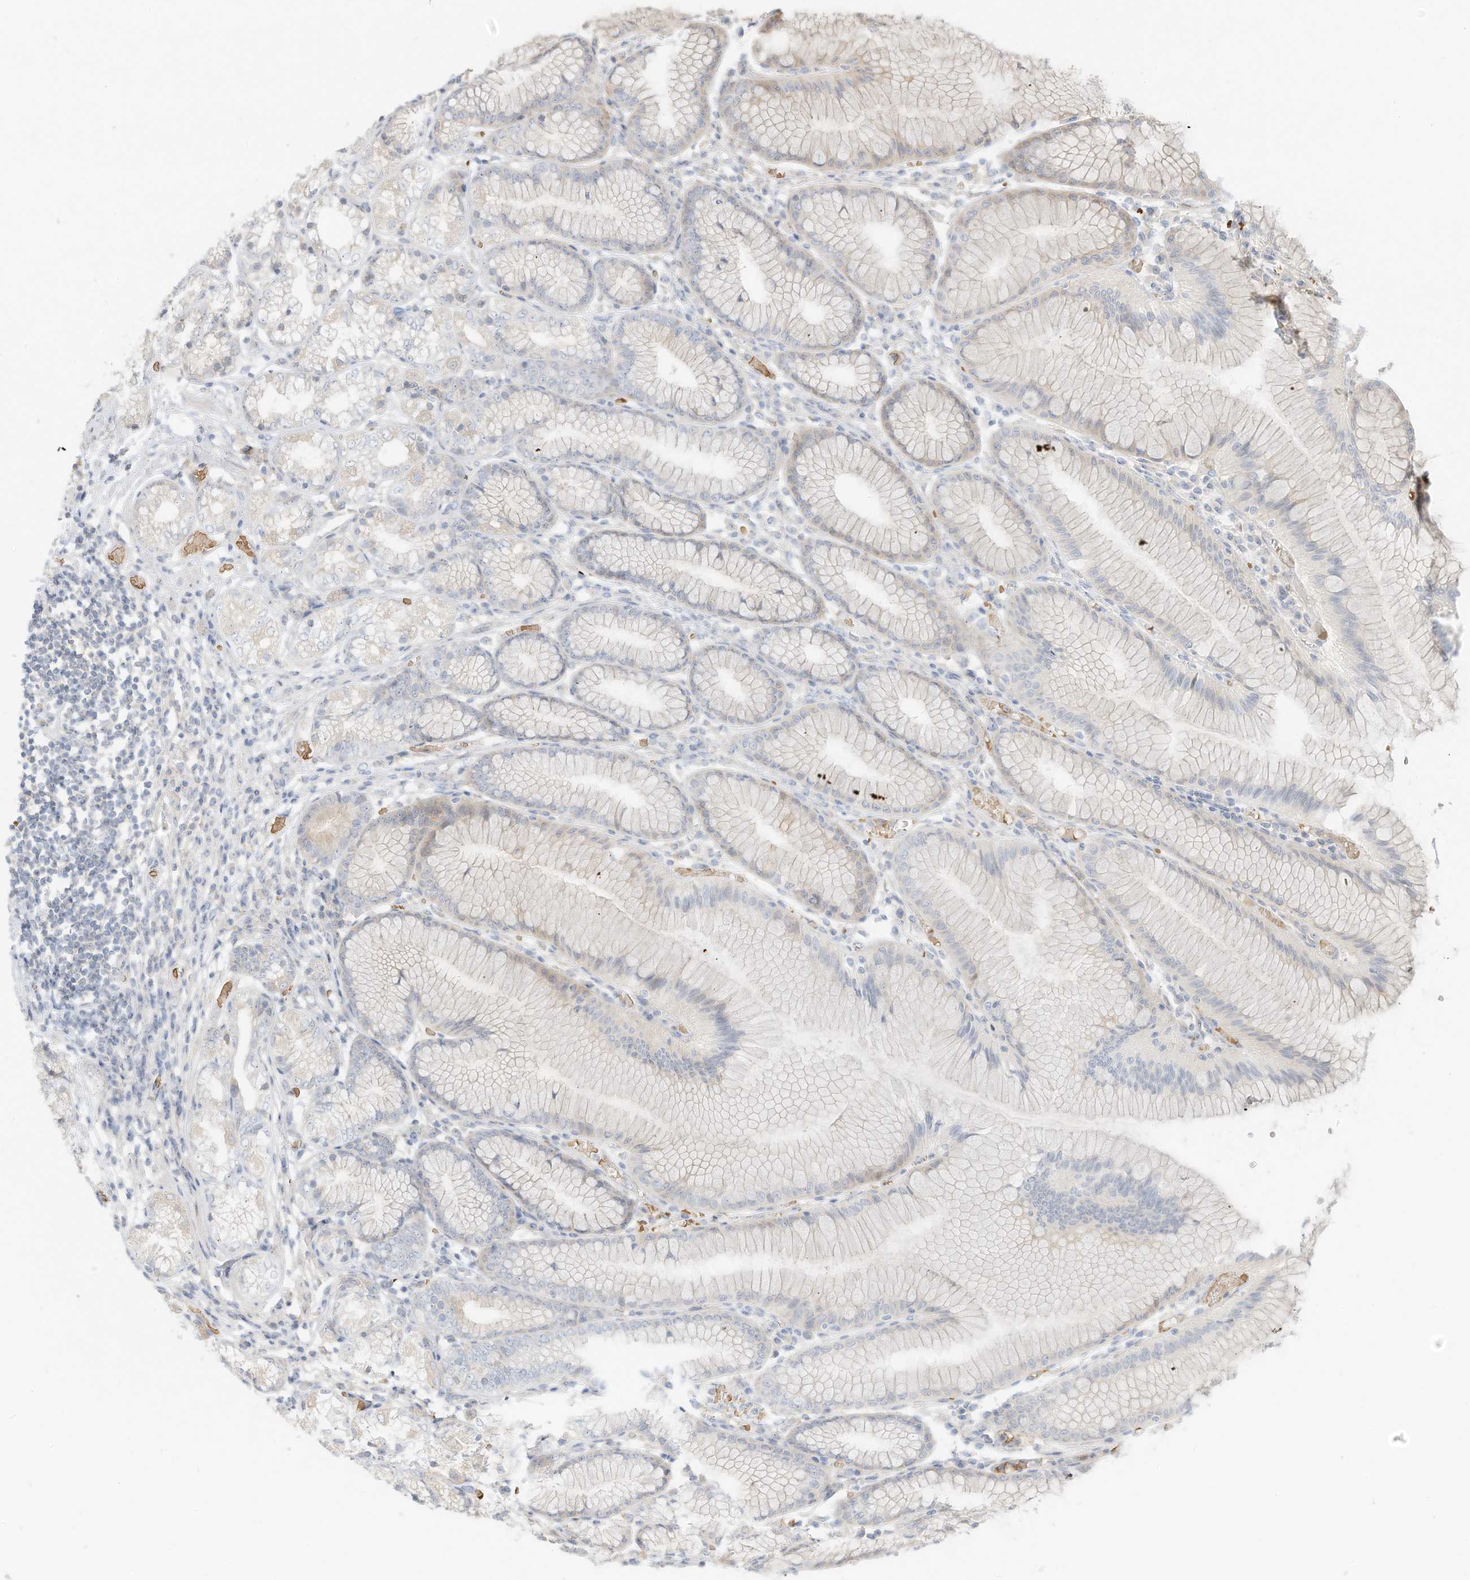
{"staining": {"intensity": "strong", "quantity": "<25%", "location": "cytoplasmic/membranous"}, "tissue": "stomach", "cell_type": "Glandular cells", "image_type": "normal", "snomed": [{"axis": "morphology", "description": "Normal tissue, NOS"}, {"axis": "topography", "description": "Stomach"}], "caption": "Stomach stained for a protein reveals strong cytoplasmic/membranous positivity in glandular cells. Immunohistochemistry (ihc) stains the protein of interest in brown and the nuclei are stained blue.", "gene": "OFD1", "patient": {"sex": "female", "age": 57}}